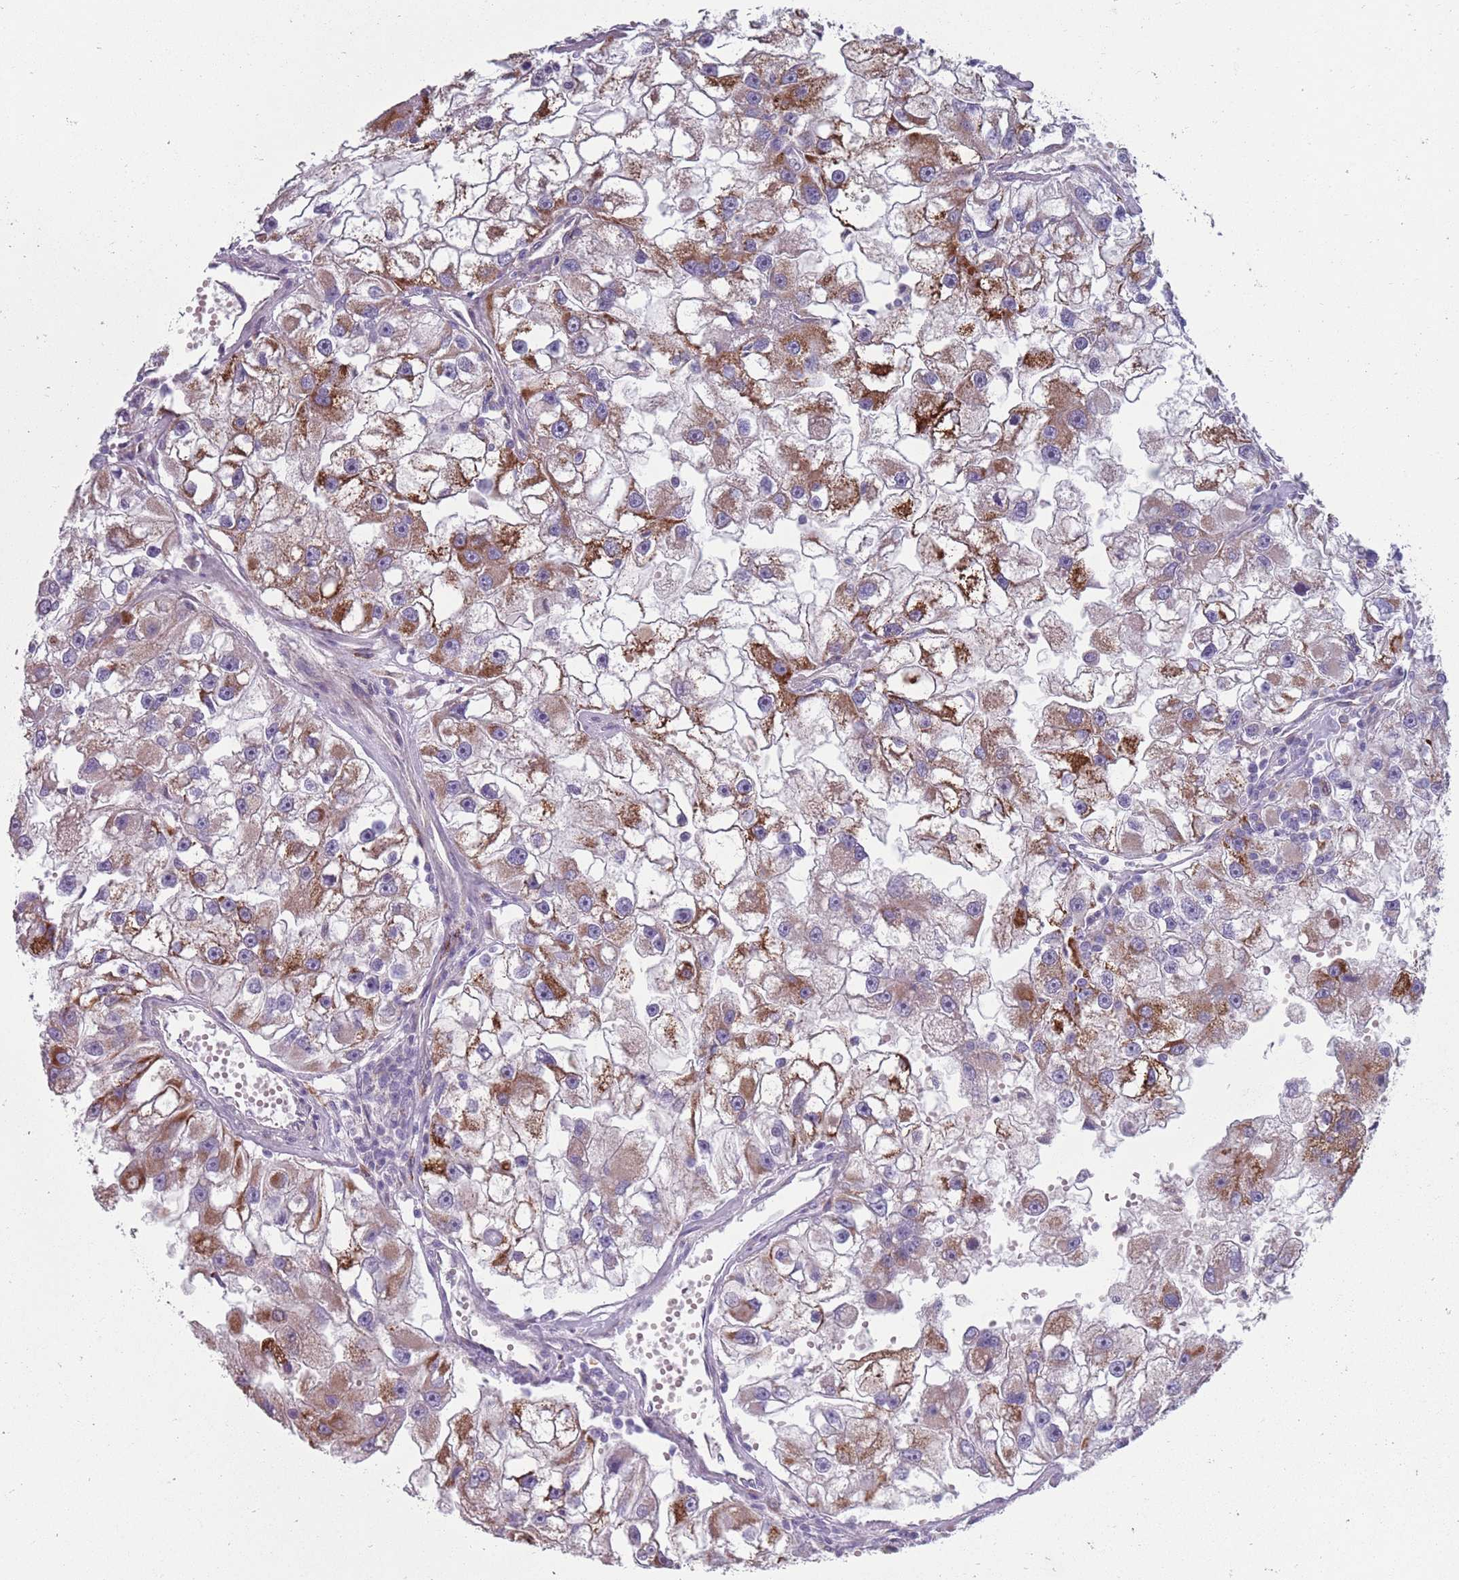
{"staining": {"intensity": "strong", "quantity": "25%-75%", "location": "cytoplasmic/membranous"}, "tissue": "renal cancer", "cell_type": "Tumor cells", "image_type": "cancer", "snomed": [{"axis": "morphology", "description": "Adenocarcinoma, NOS"}, {"axis": "topography", "description": "Kidney"}], "caption": "Tumor cells demonstrate high levels of strong cytoplasmic/membranous positivity in about 25%-75% of cells in human renal cancer (adenocarcinoma).", "gene": "TYW1", "patient": {"sex": "male", "age": 63}}